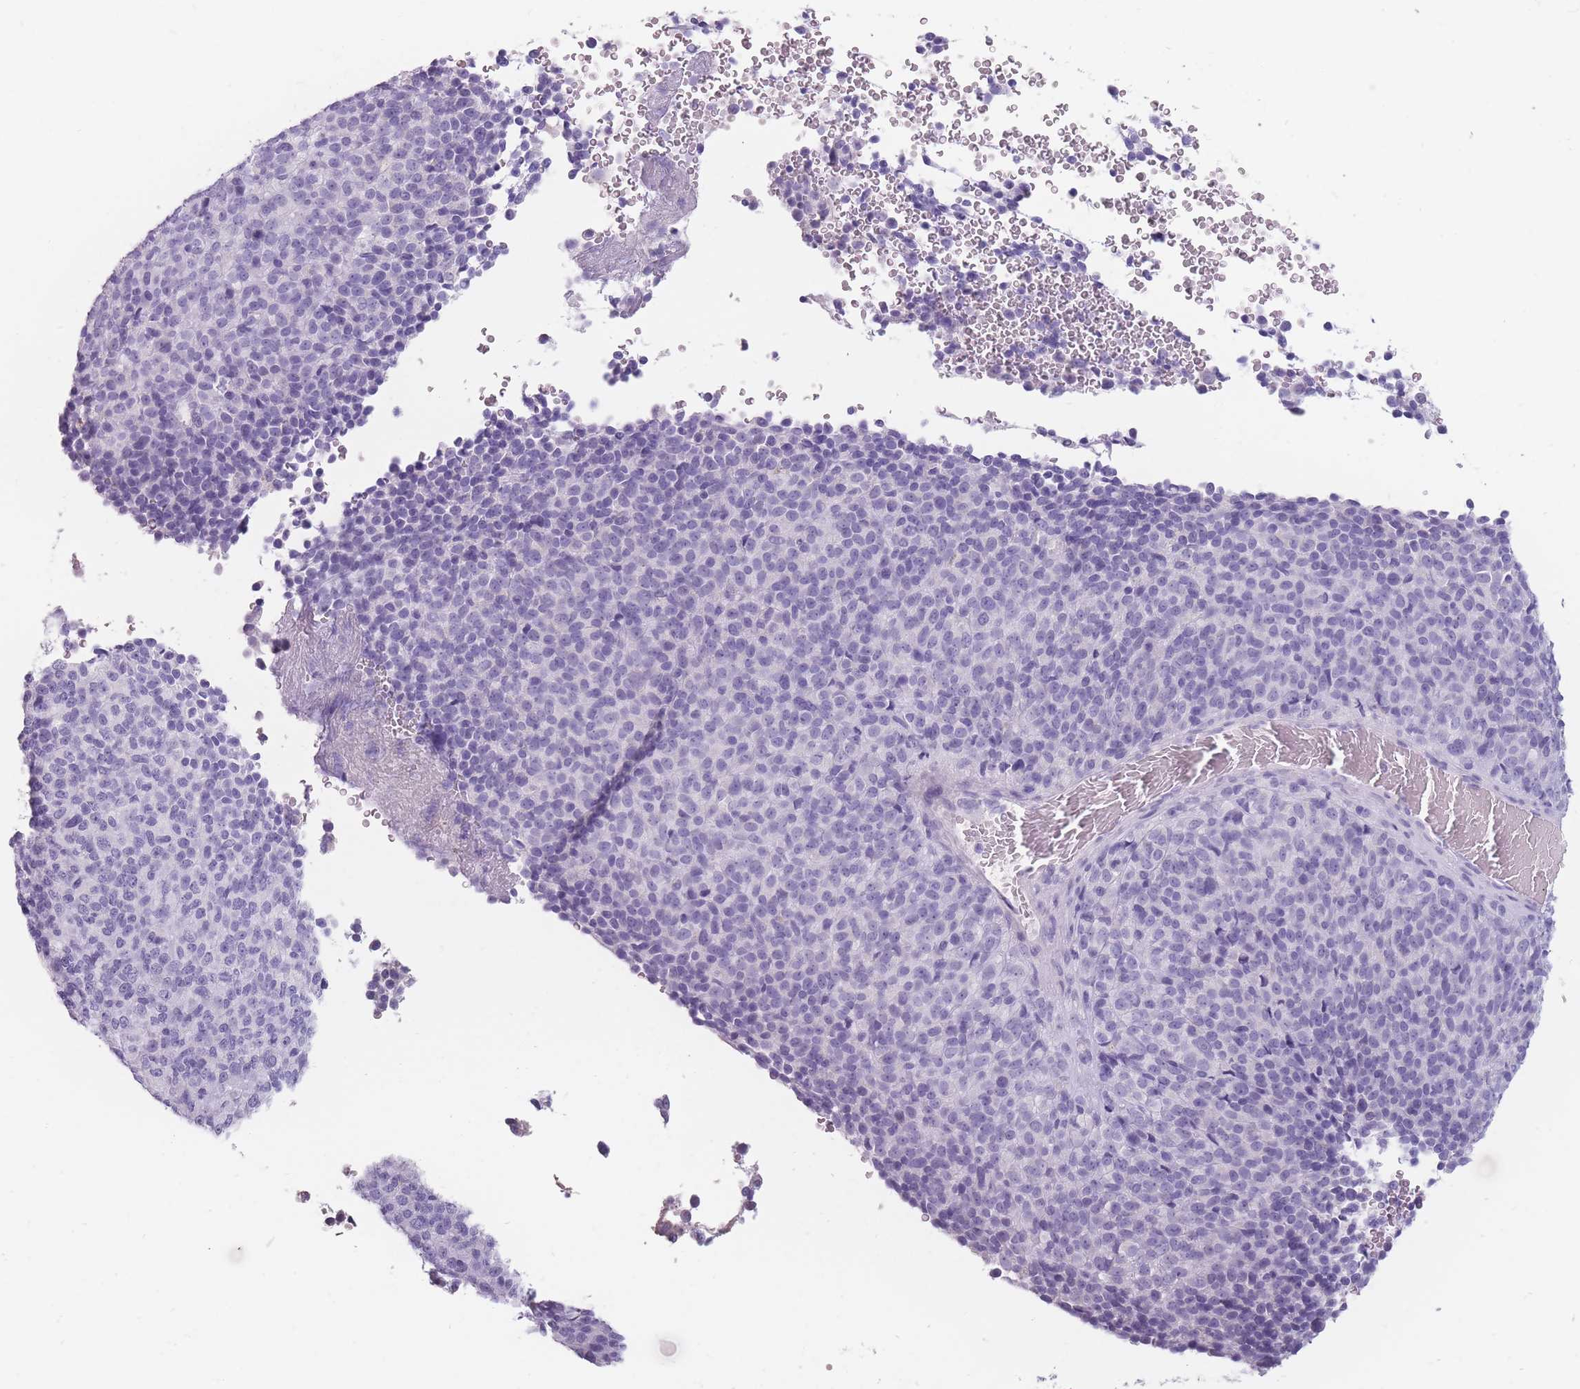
{"staining": {"intensity": "negative", "quantity": "none", "location": "none"}, "tissue": "melanoma", "cell_type": "Tumor cells", "image_type": "cancer", "snomed": [{"axis": "morphology", "description": "Malignant melanoma, Metastatic site"}, {"axis": "topography", "description": "Brain"}], "caption": "Immunohistochemistry of malignant melanoma (metastatic site) shows no positivity in tumor cells. (Stains: DAB (3,3'-diaminobenzidine) immunohistochemistry (IHC) with hematoxylin counter stain, Microscopy: brightfield microscopy at high magnification).", "gene": "CCNO", "patient": {"sex": "female", "age": 56}}